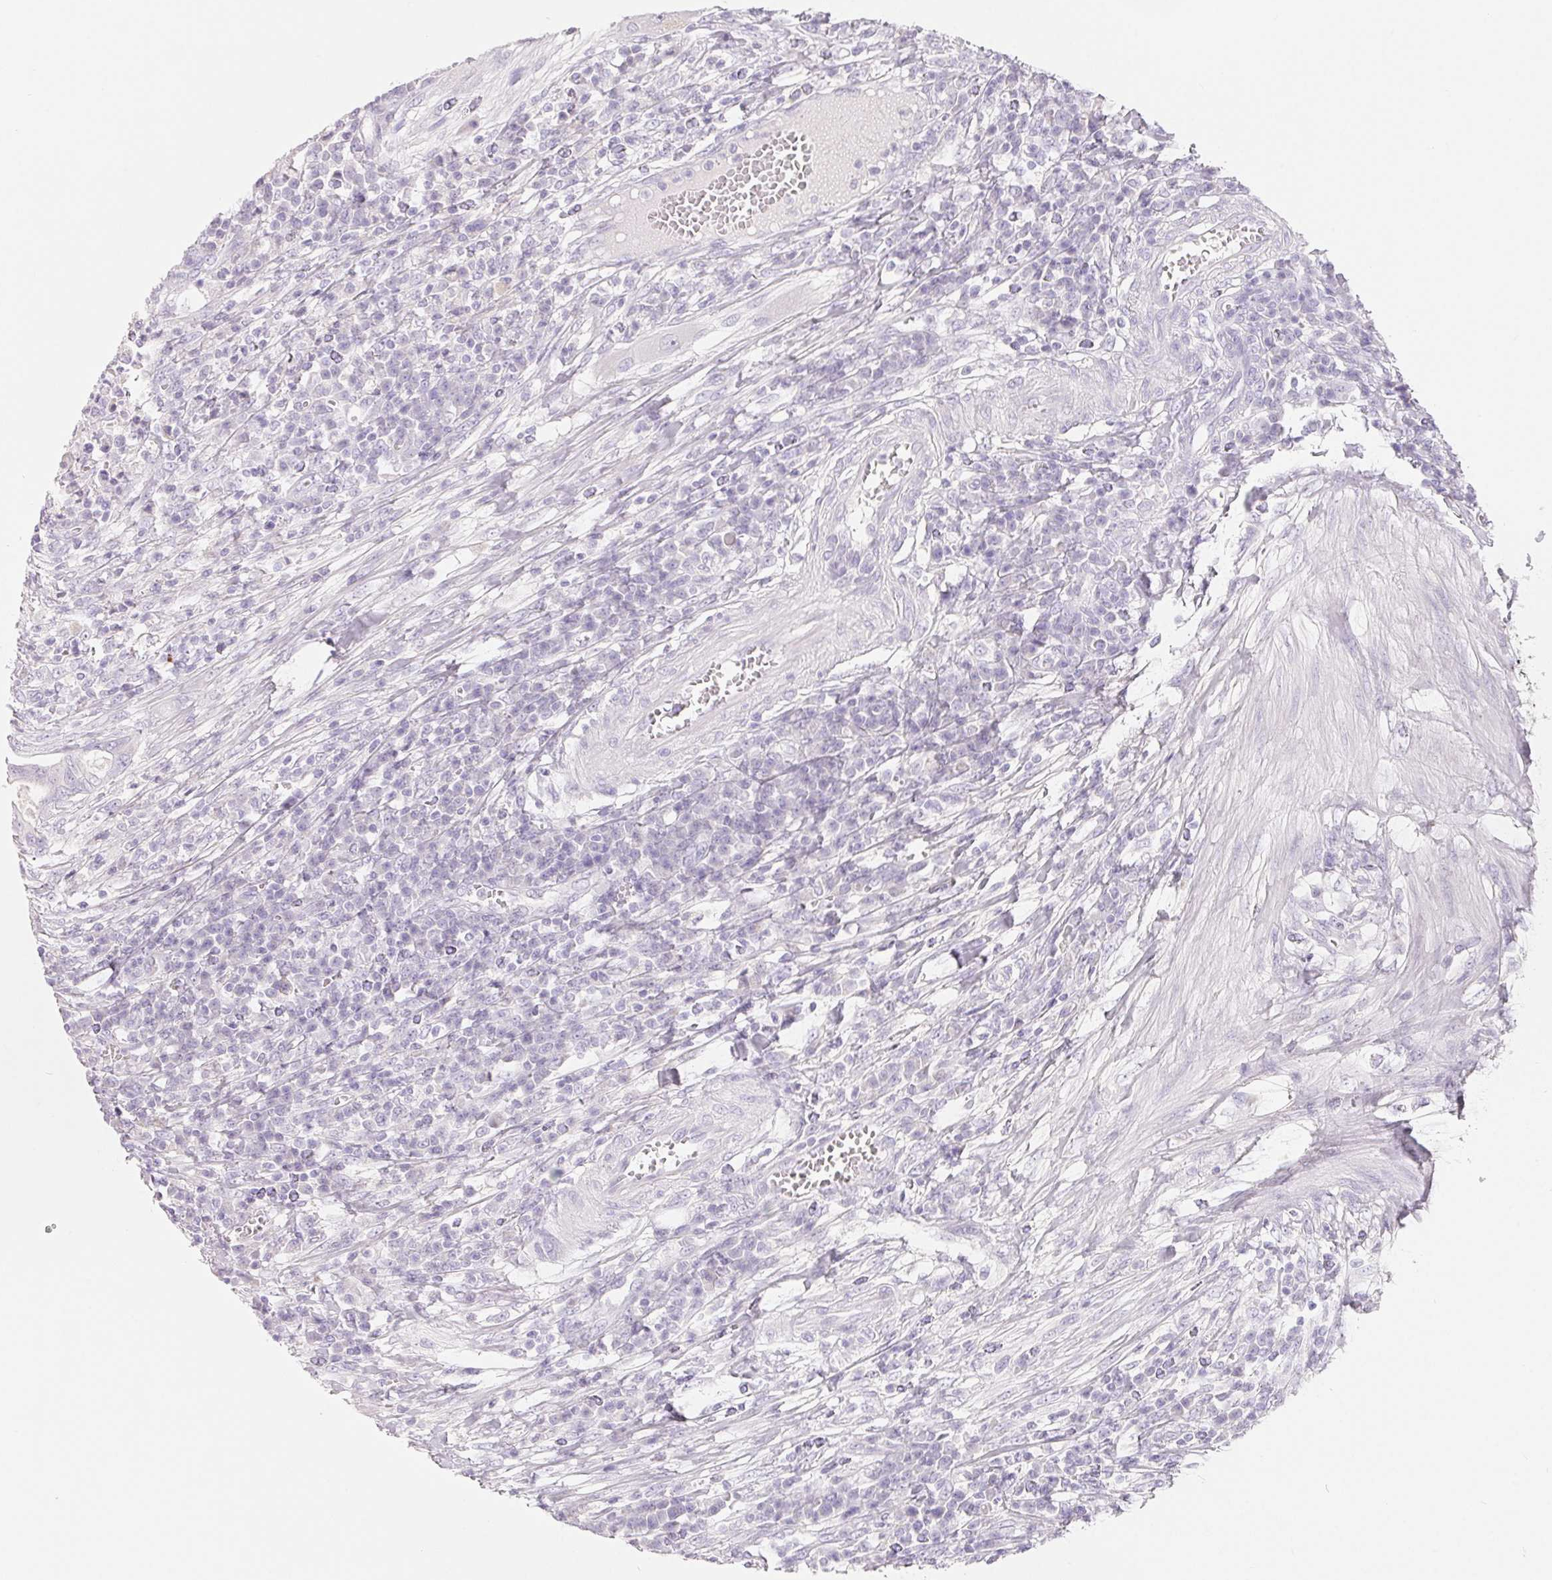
{"staining": {"intensity": "negative", "quantity": "none", "location": "none"}, "tissue": "colorectal cancer", "cell_type": "Tumor cells", "image_type": "cancer", "snomed": [{"axis": "morphology", "description": "Adenocarcinoma, NOS"}, {"axis": "topography", "description": "Colon"}], "caption": "Adenocarcinoma (colorectal) stained for a protein using IHC exhibits no staining tumor cells.", "gene": "SPACA5B", "patient": {"sex": "male", "age": 65}}